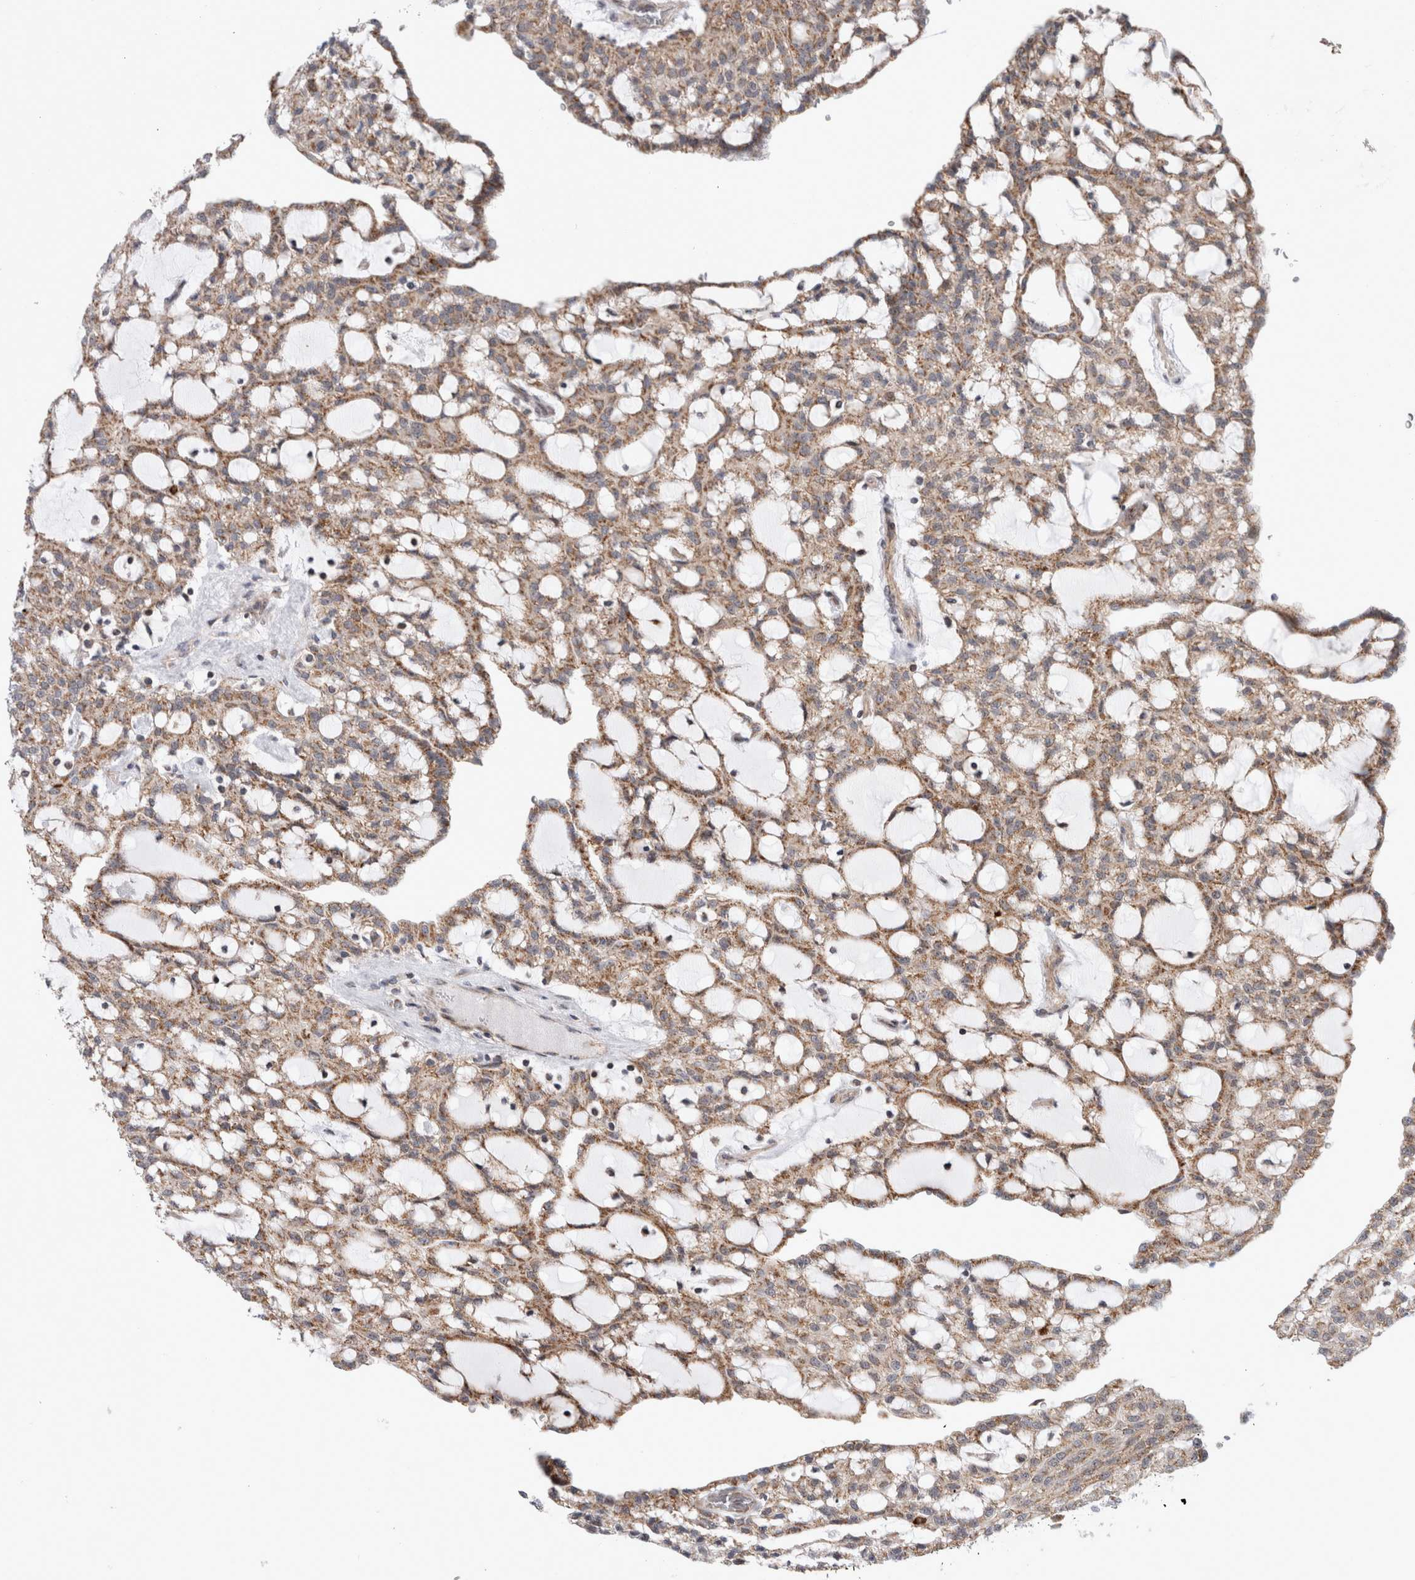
{"staining": {"intensity": "moderate", "quantity": ">75%", "location": "cytoplasmic/membranous"}, "tissue": "renal cancer", "cell_type": "Tumor cells", "image_type": "cancer", "snomed": [{"axis": "morphology", "description": "Adenocarcinoma, NOS"}, {"axis": "topography", "description": "Kidney"}], "caption": "Tumor cells display medium levels of moderate cytoplasmic/membranous expression in about >75% of cells in renal cancer (adenocarcinoma). (DAB (3,3'-diaminobenzidine) = brown stain, brightfield microscopy at high magnification).", "gene": "MRPL37", "patient": {"sex": "male", "age": 63}}